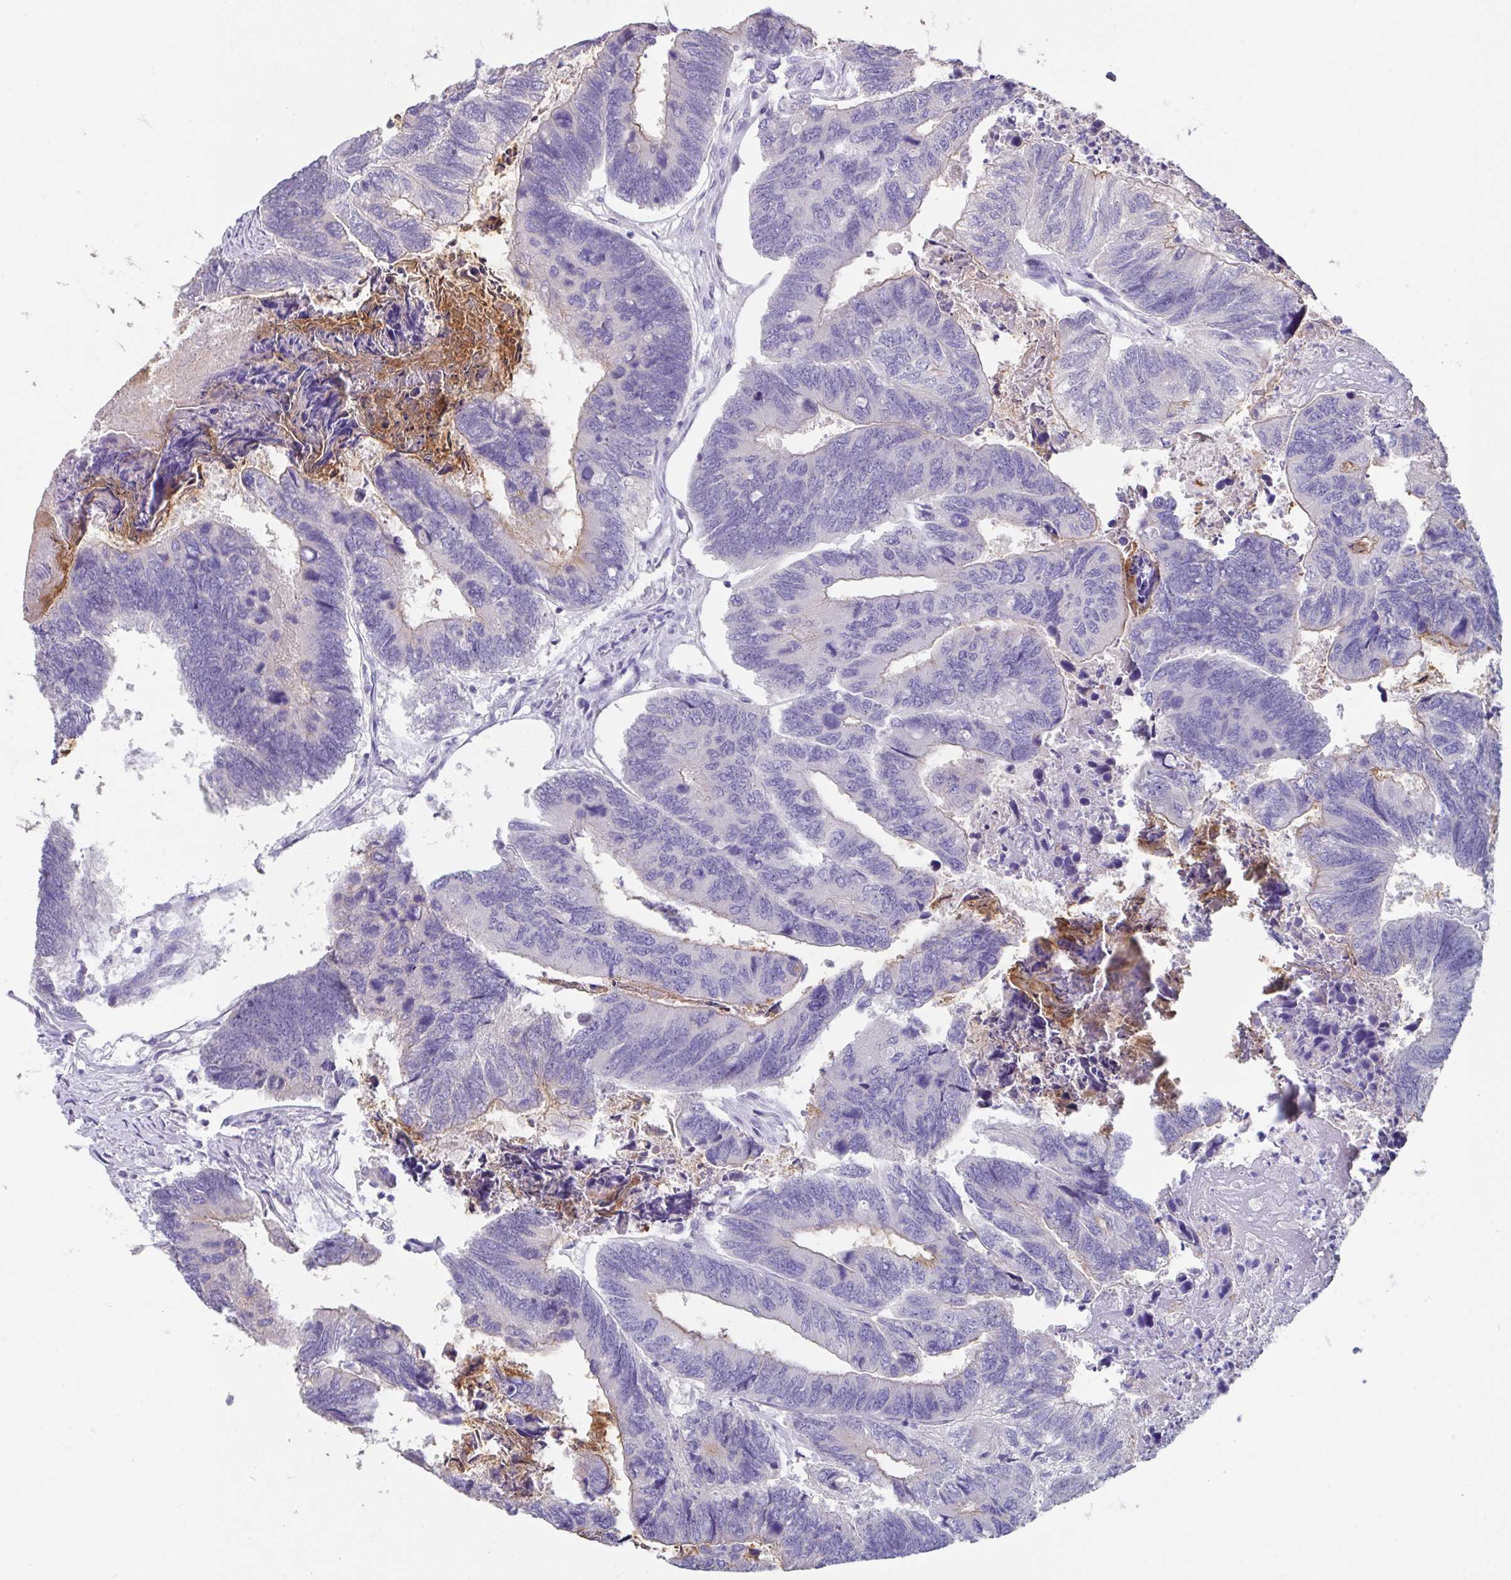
{"staining": {"intensity": "negative", "quantity": "none", "location": "none"}, "tissue": "colorectal cancer", "cell_type": "Tumor cells", "image_type": "cancer", "snomed": [{"axis": "morphology", "description": "Adenocarcinoma, NOS"}, {"axis": "topography", "description": "Colon"}], "caption": "This is an immunohistochemistry photomicrograph of human colorectal adenocarcinoma. There is no positivity in tumor cells.", "gene": "SLC44A4", "patient": {"sex": "female", "age": 67}}